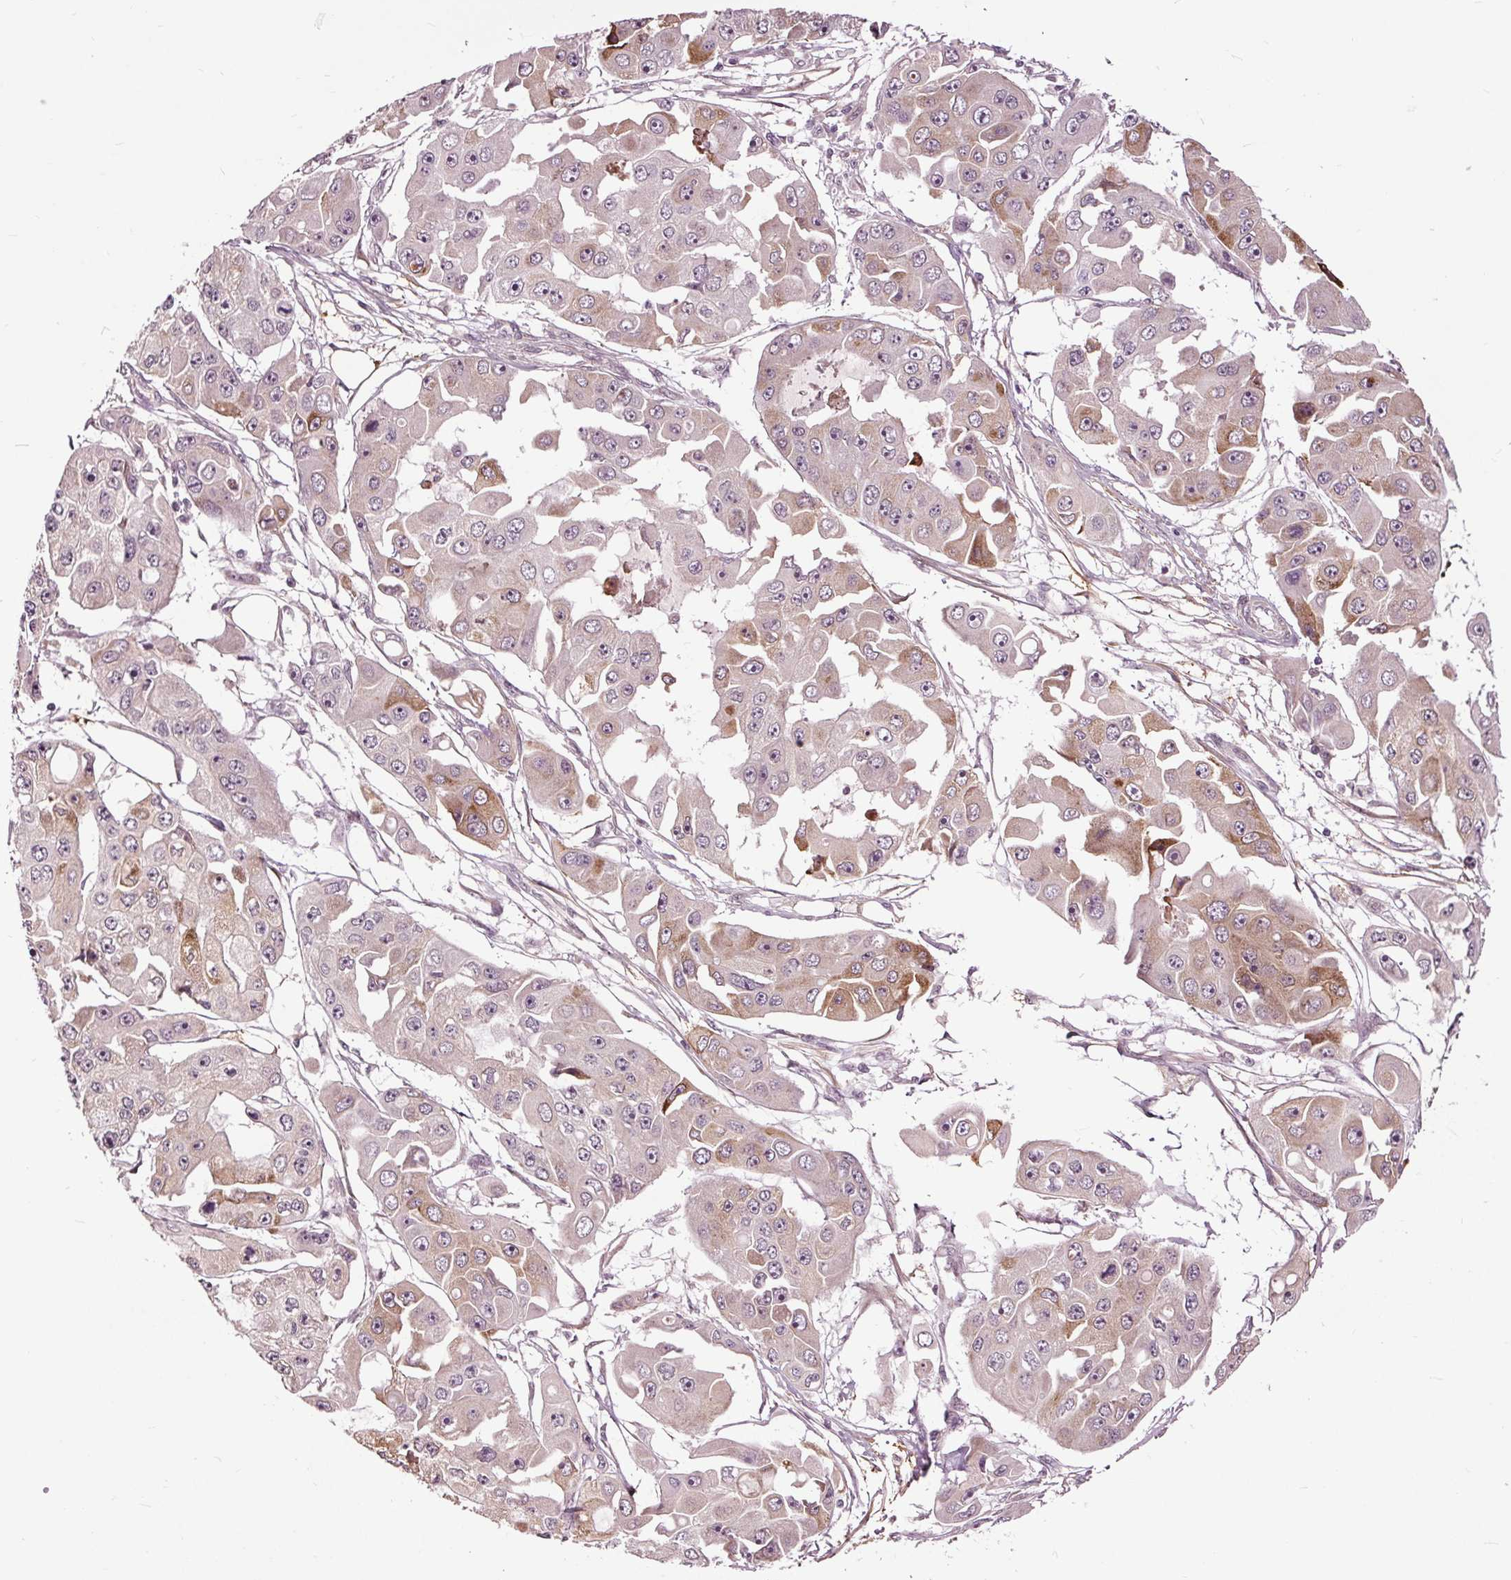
{"staining": {"intensity": "moderate", "quantity": "<25%", "location": "cytoplasmic/membranous"}, "tissue": "ovarian cancer", "cell_type": "Tumor cells", "image_type": "cancer", "snomed": [{"axis": "morphology", "description": "Cystadenocarcinoma, serous, NOS"}, {"axis": "topography", "description": "Ovary"}], "caption": "Immunohistochemical staining of ovarian serous cystadenocarcinoma demonstrates low levels of moderate cytoplasmic/membranous positivity in about <25% of tumor cells. (brown staining indicates protein expression, while blue staining denotes nuclei).", "gene": "HAUS5", "patient": {"sex": "female", "age": 56}}